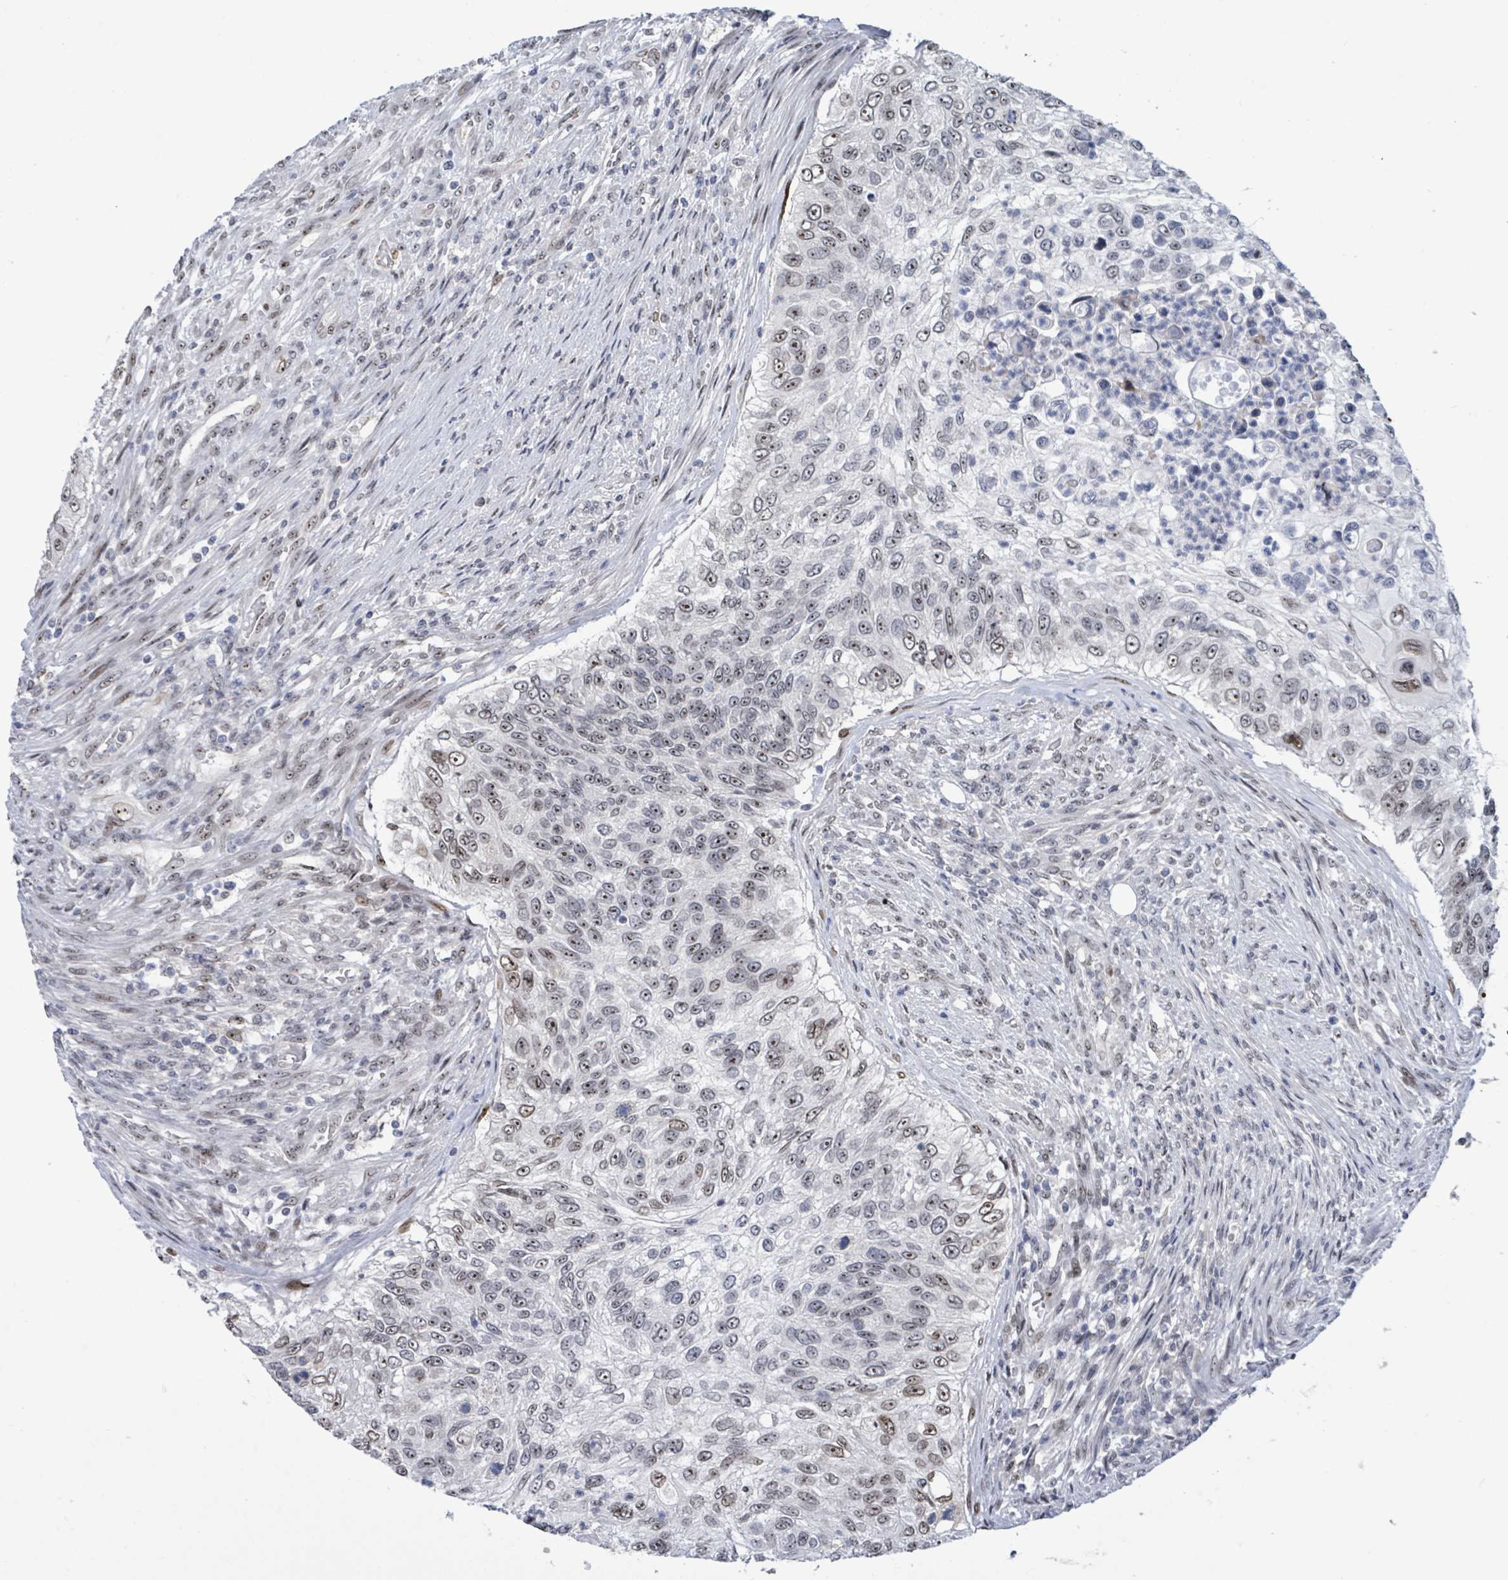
{"staining": {"intensity": "moderate", "quantity": ">75%", "location": "nuclear"}, "tissue": "urothelial cancer", "cell_type": "Tumor cells", "image_type": "cancer", "snomed": [{"axis": "morphology", "description": "Urothelial carcinoma, High grade"}, {"axis": "topography", "description": "Urinary bladder"}], "caption": "The histopathology image demonstrates immunohistochemical staining of urothelial carcinoma (high-grade). There is moderate nuclear staining is identified in about >75% of tumor cells.", "gene": "RRN3", "patient": {"sex": "female", "age": 60}}